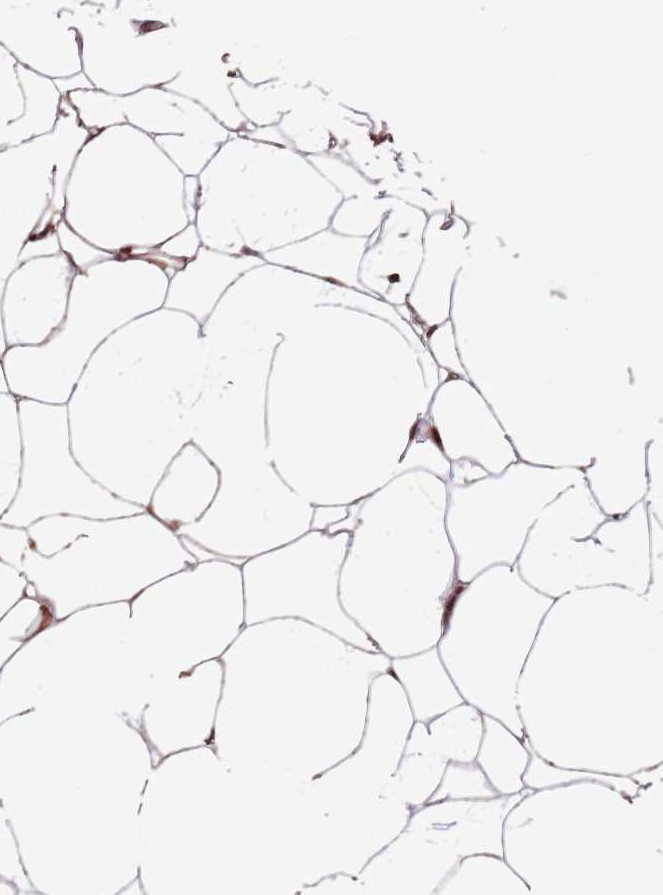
{"staining": {"intensity": "moderate", "quantity": "25%-75%", "location": "cytoplasmic/membranous"}, "tissue": "adipose tissue", "cell_type": "Adipocytes", "image_type": "normal", "snomed": [{"axis": "morphology", "description": "Normal tissue, NOS"}, {"axis": "topography", "description": "Breast"}], "caption": "Moderate cytoplasmic/membranous staining for a protein is present in approximately 25%-75% of adipocytes of normal adipose tissue using IHC.", "gene": "SMG1", "patient": {"sex": "female", "age": 23}}